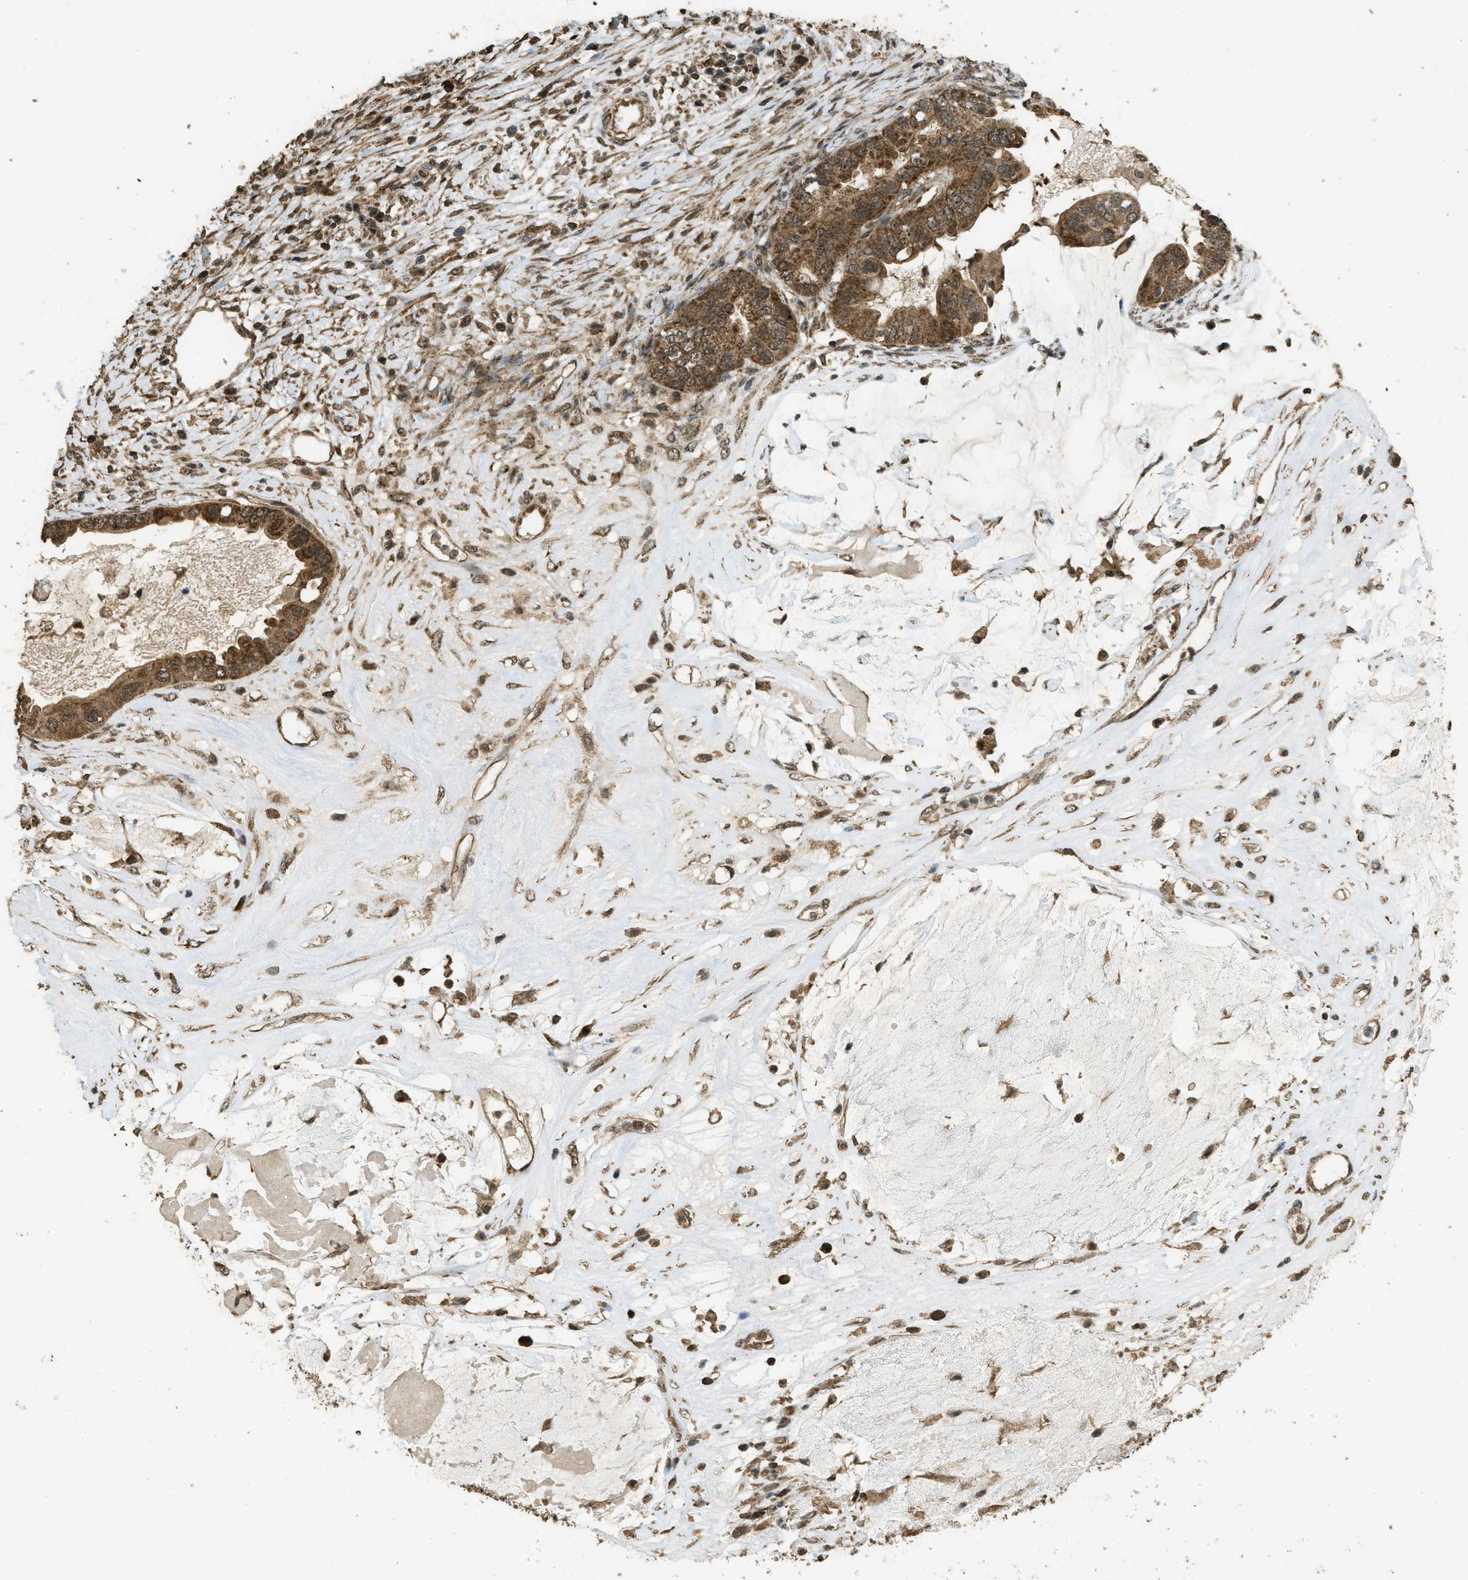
{"staining": {"intensity": "moderate", "quantity": ">75%", "location": "cytoplasmic/membranous"}, "tissue": "ovarian cancer", "cell_type": "Tumor cells", "image_type": "cancer", "snomed": [{"axis": "morphology", "description": "Cystadenocarcinoma, mucinous, NOS"}, {"axis": "topography", "description": "Ovary"}], "caption": "This micrograph shows ovarian mucinous cystadenocarcinoma stained with immunohistochemistry (IHC) to label a protein in brown. The cytoplasmic/membranous of tumor cells show moderate positivity for the protein. Nuclei are counter-stained blue.", "gene": "CTPS1", "patient": {"sex": "female", "age": 80}}